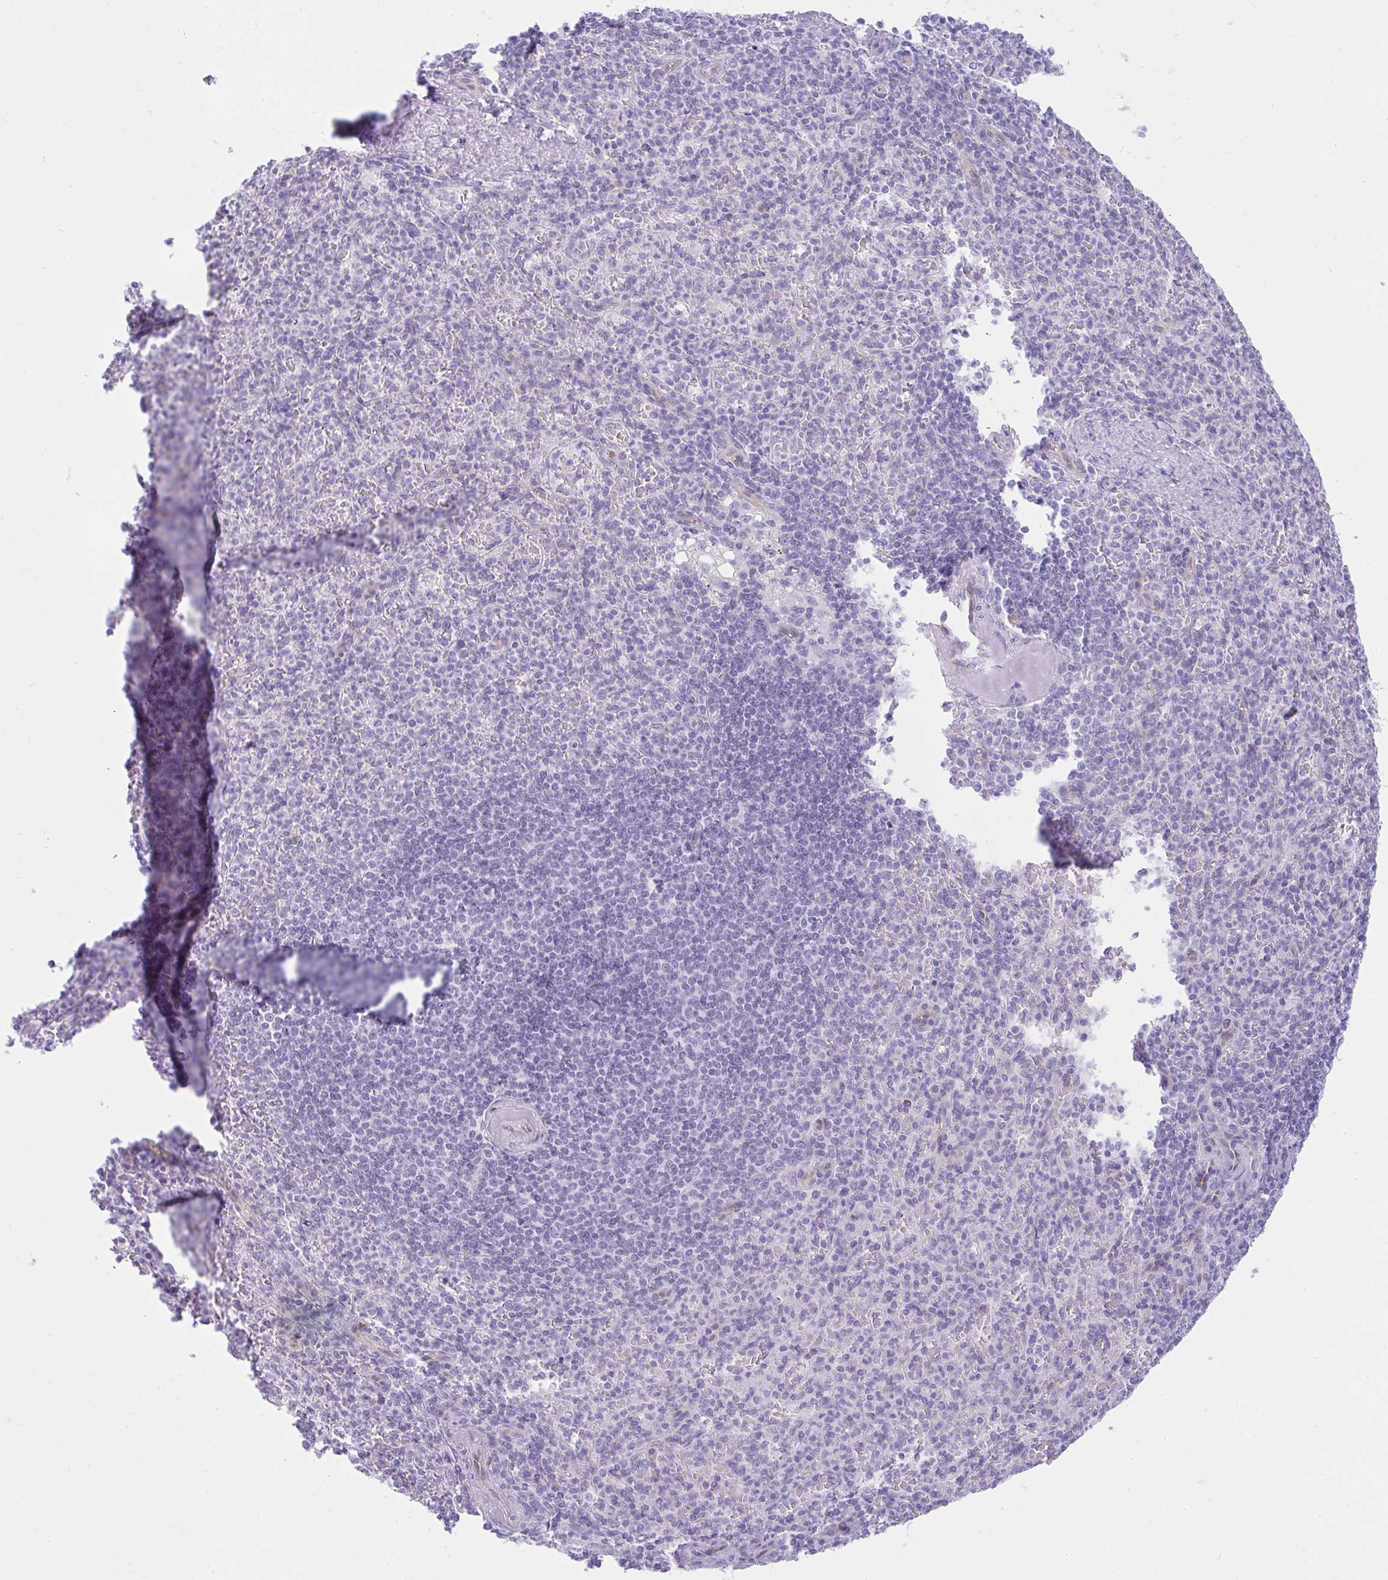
{"staining": {"intensity": "negative", "quantity": "none", "location": "none"}, "tissue": "spleen", "cell_type": "Cells in red pulp", "image_type": "normal", "snomed": [{"axis": "morphology", "description": "Normal tissue, NOS"}, {"axis": "topography", "description": "Spleen"}], "caption": "High power microscopy photomicrograph of an immunohistochemistry histopathology image of normal spleen, revealing no significant positivity in cells in red pulp.", "gene": "RASL10A", "patient": {"sex": "female", "age": 74}}